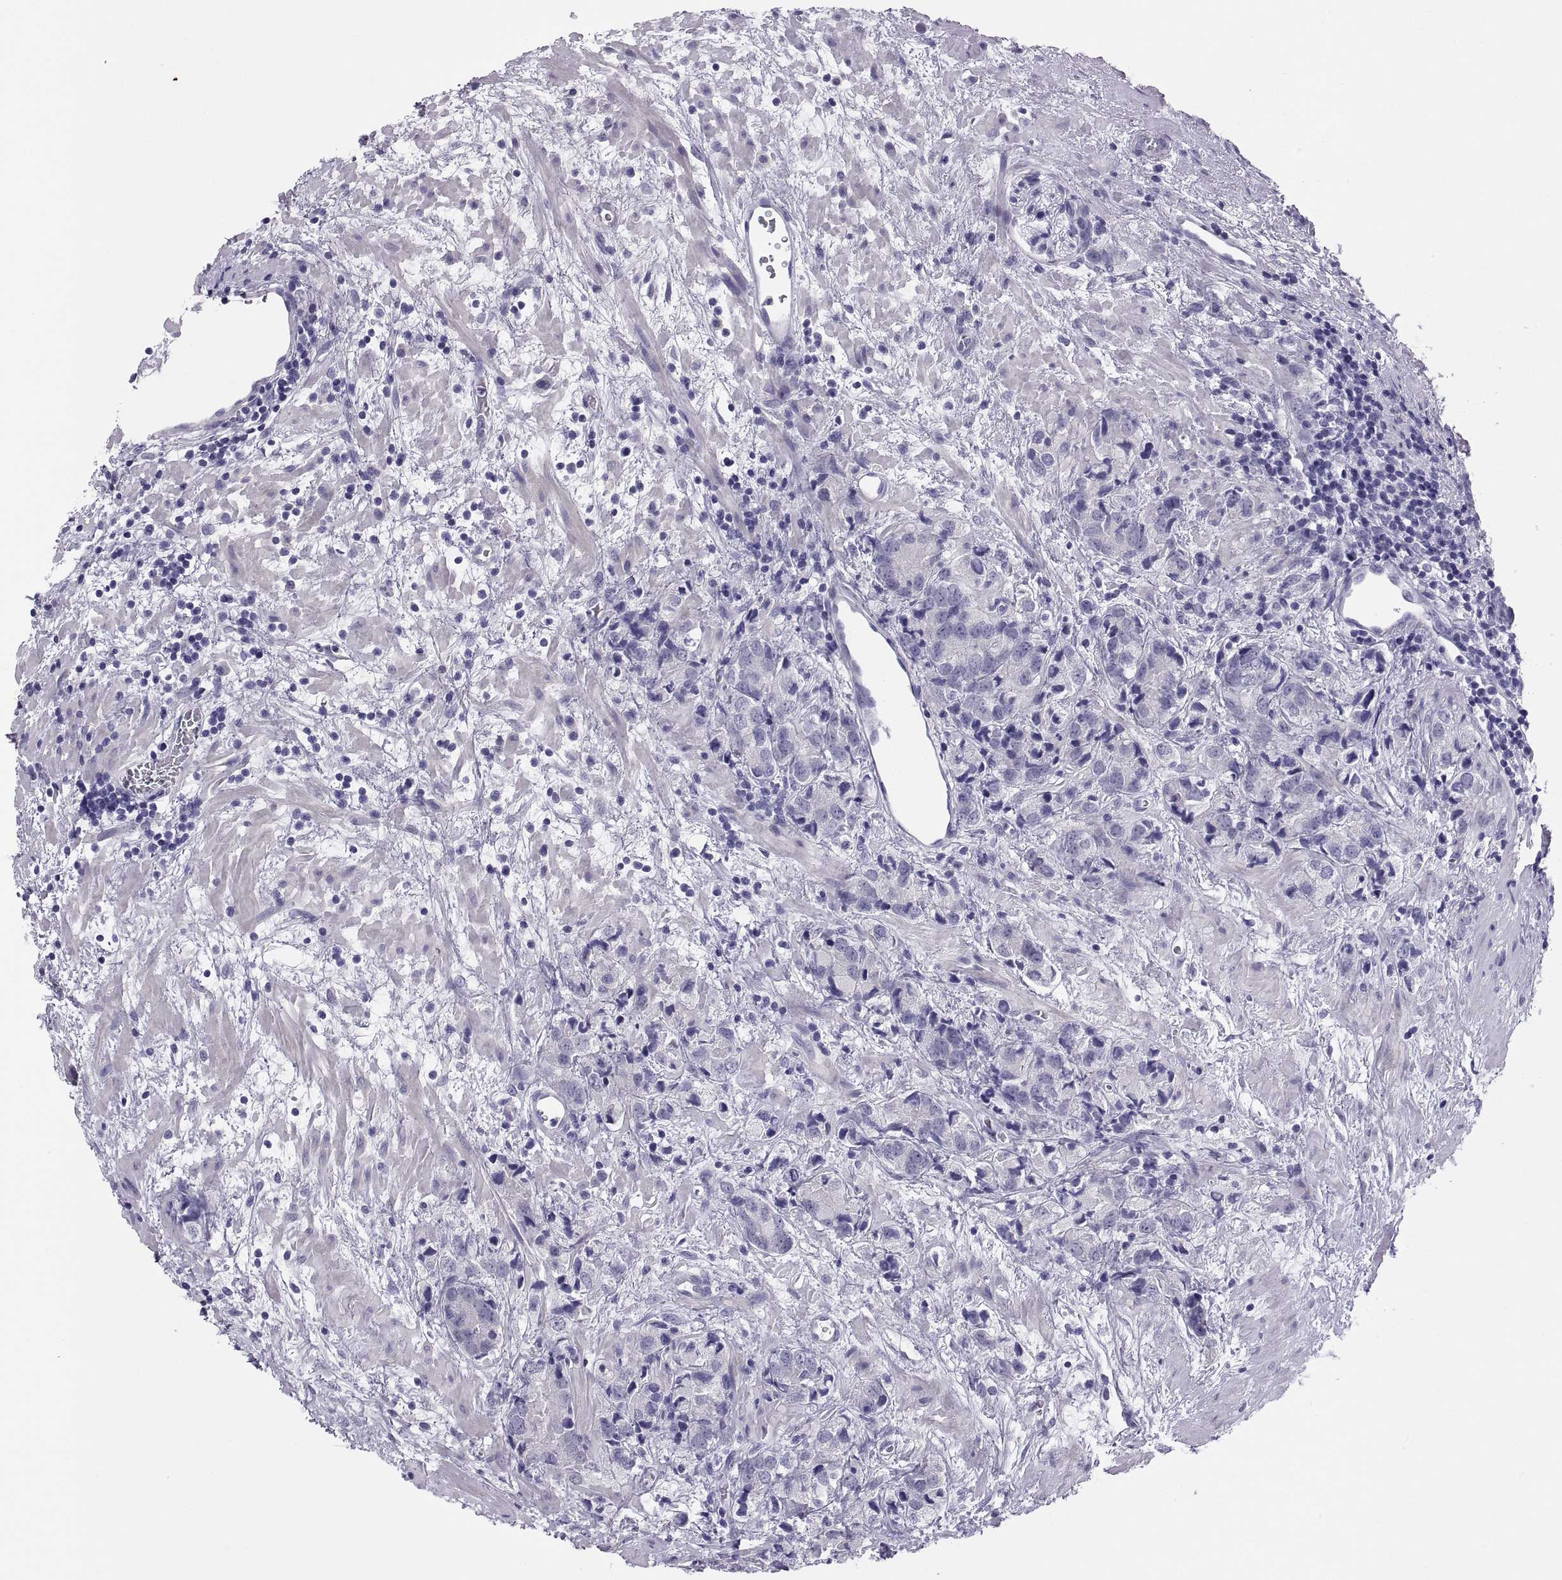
{"staining": {"intensity": "negative", "quantity": "none", "location": "none"}, "tissue": "prostate cancer", "cell_type": "Tumor cells", "image_type": "cancer", "snomed": [{"axis": "morphology", "description": "Adenocarcinoma, NOS"}, {"axis": "topography", "description": "Prostate and seminal vesicle, NOS"}], "caption": "The immunohistochemistry micrograph has no significant expression in tumor cells of prostate cancer tissue. (Stains: DAB immunohistochemistry (IHC) with hematoxylin counter stain, Microscopy: brightfield microscopy at high magnification).", "gene": "RNASE12", "patient": {"sex": "male", "age": 63}}